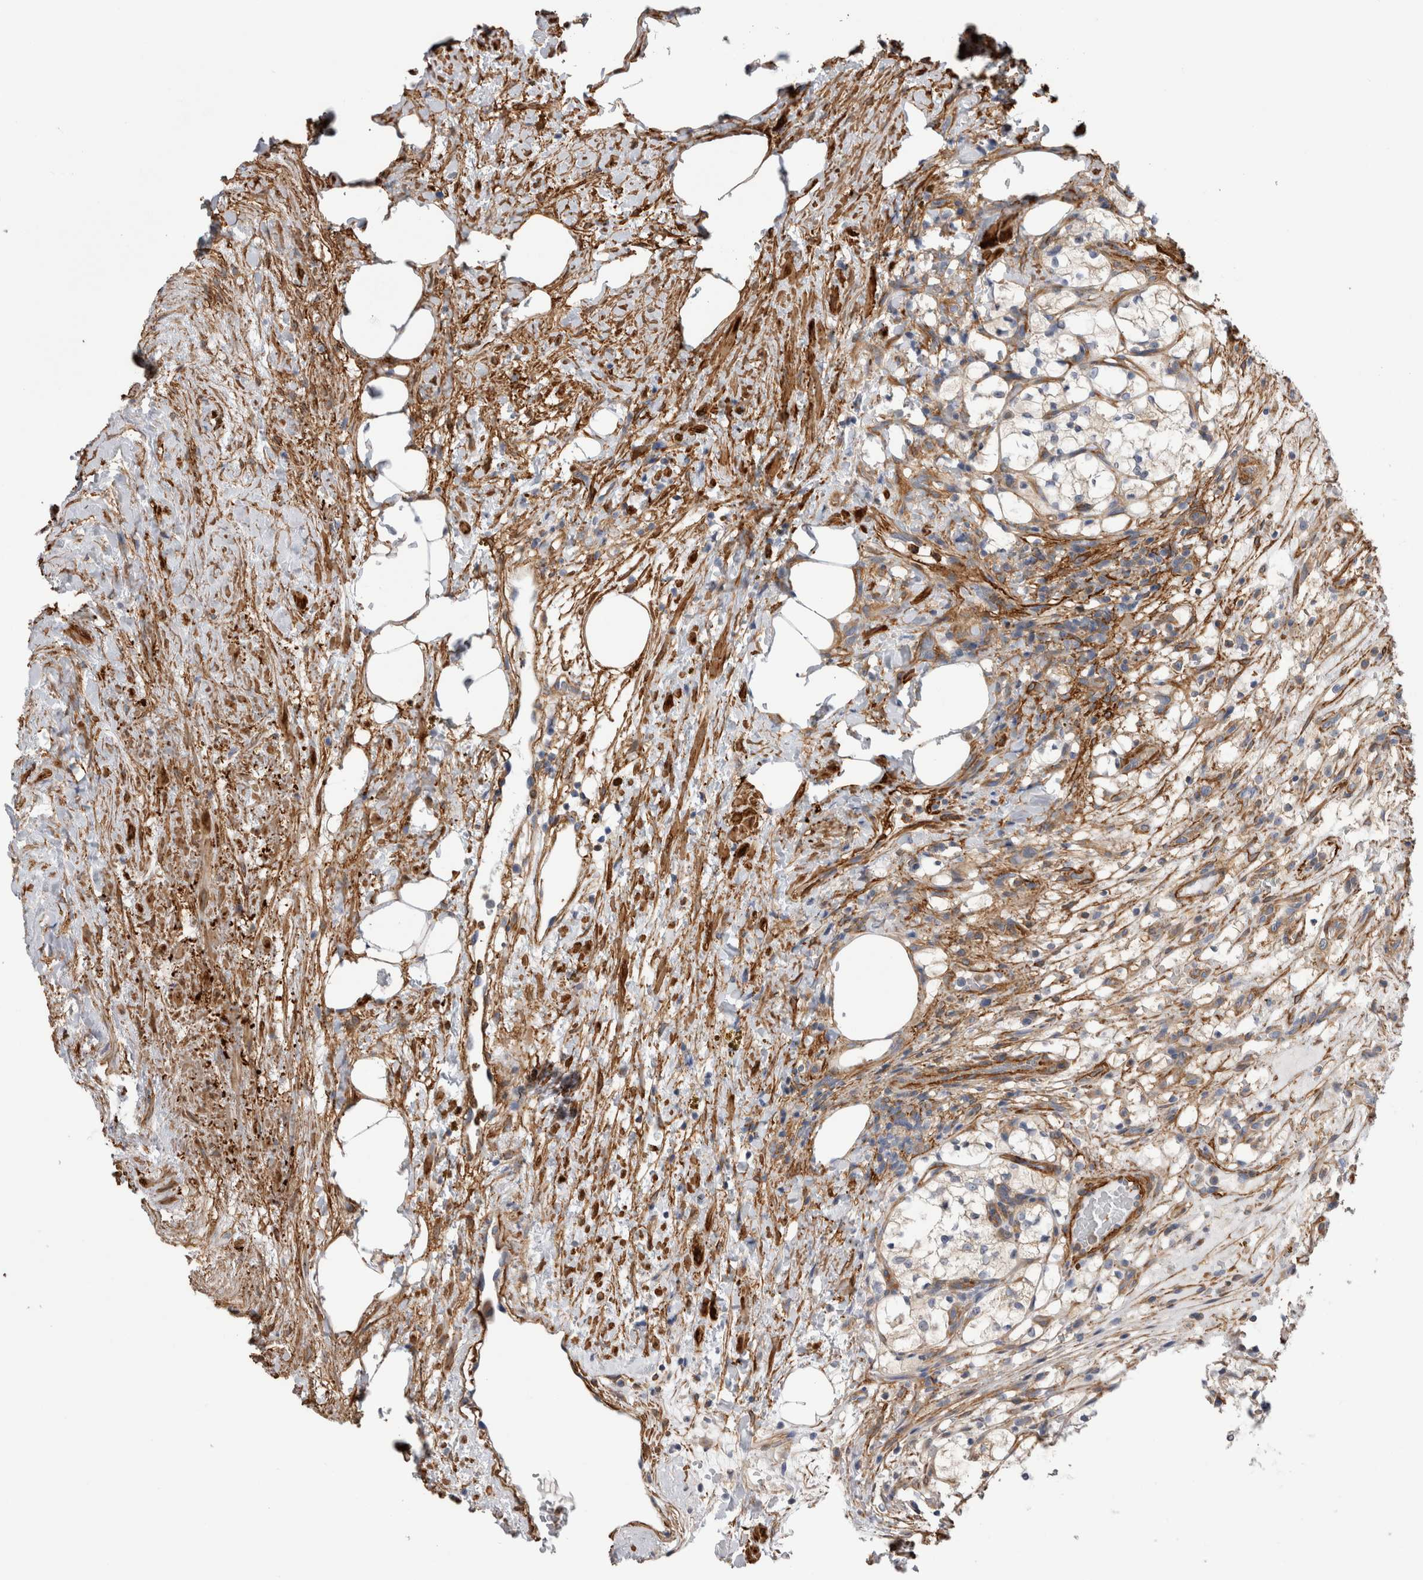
{"staining": {"intensity": "negative", "quantity": "none", "location": "none"}, "tissue": "renal cancer", "cell_type": "Tumor cells", "image_type": "cancer", "snomed": [{"axis": "morphology", "description": "Adenocarcinoma, NOS"}, {"axis": "topography", "description": "Kidney"}], "caption": "Immunohistochemistry (IHC) of human adenocarcinoma (renal) demonstrates no positivity in tumor cells.", "gene": "EPRS1", "patient": {"sex": "female", "age": 69}}